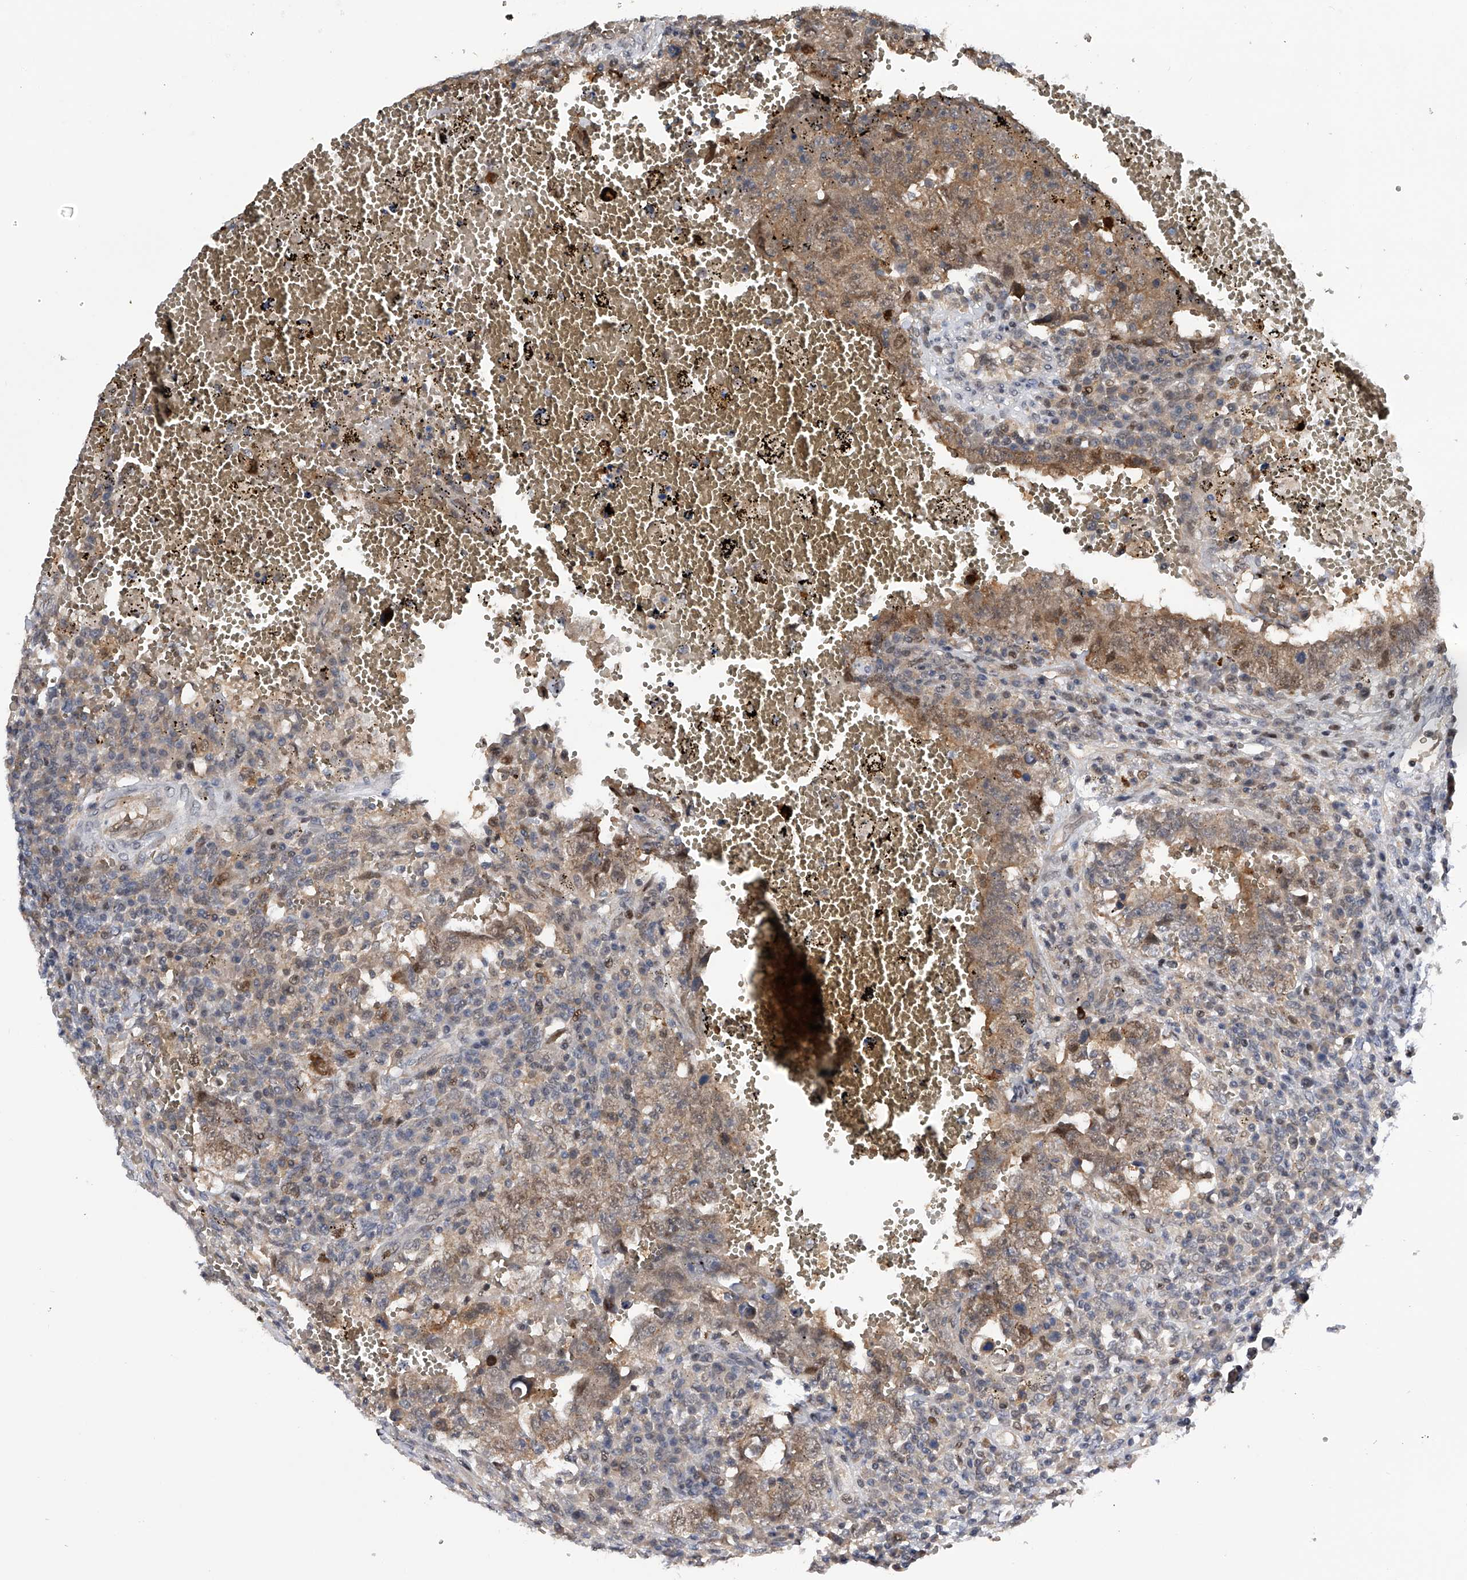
{"staining": {"intensity": "weak", "quantity": ">75%", "location": "cytoplasmic/membranous,nuclear"}, "tissue": "testis cancer", "cell_type": "Tumor cells", "image_type": "cancer", "snomed": [{"axis": "morphology", "description": "Carcinoma, Embryonal, NOS"}, {"axis": "topography", "description": "Testis"}], "caption": "Human testis cancer (embryonal carcinoma) stained with a brown dye exhibits weak cytoplasmic/membranous and nuclear positive expression in about >75% of tumor cells.", "gene": "RWDD2A", "patient": {"sex": "male", "age": 26}}